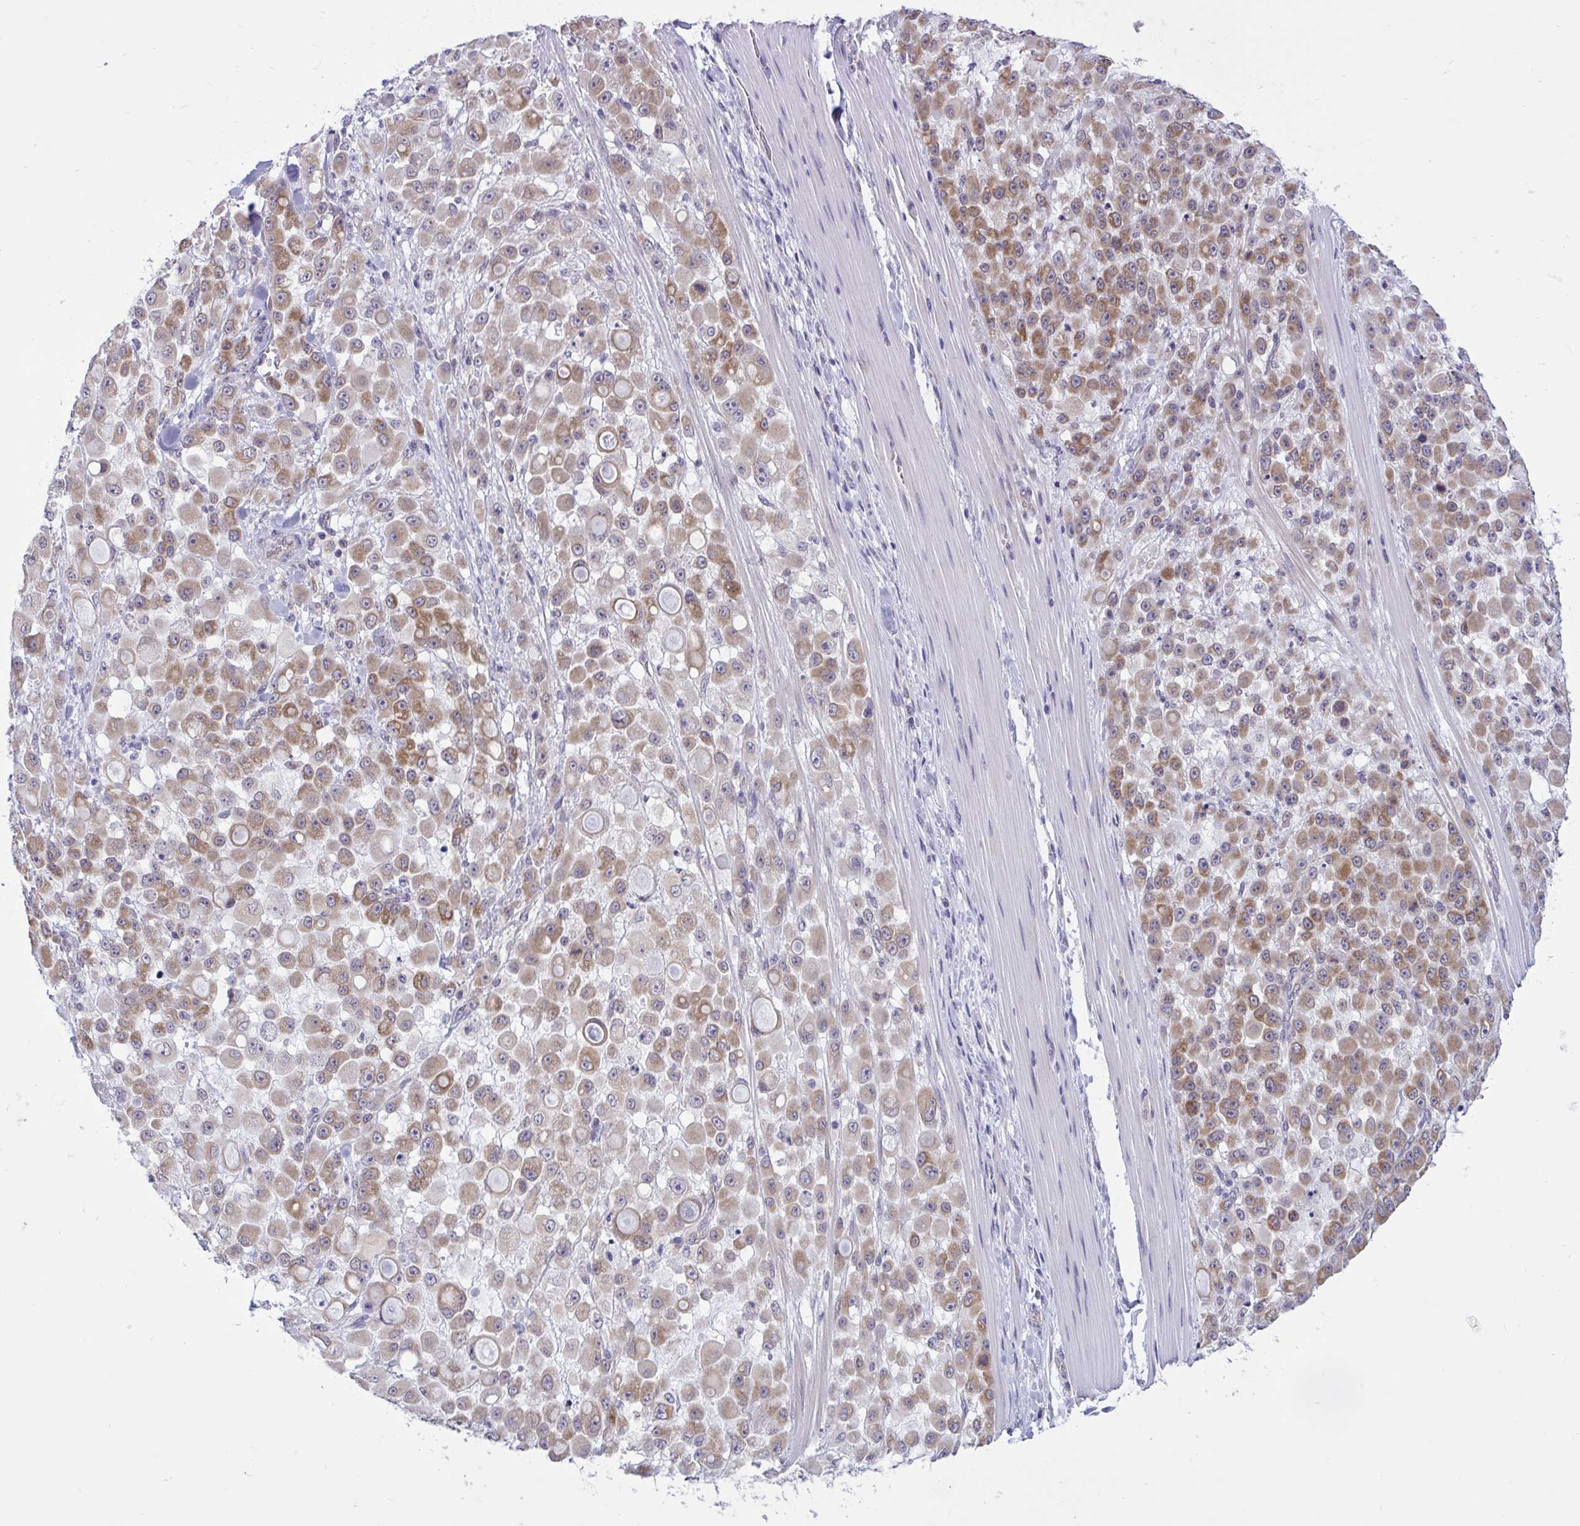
{"staining": {"intensity": "moderate", "quantity": ">75%", "location": "cytoplasmic/membranous"}, "tissue": "stomach cancer", "cell_type": "Tumor cells", "image_type": "cancer", "snomed": [{"axis": "morphology", "description": "Adenocarcinoma, NOS"}, {"axis": "topography", "description": "Stomach"}], "caption": "This micrograph displays immunohistochemistry staining of human stomach cancer, with medium moderate cytoplasmic/membranous expression in about >75% of tumor cells.", "gene": "CAMLG", "patient": {"sex": "female", "age": 76}}